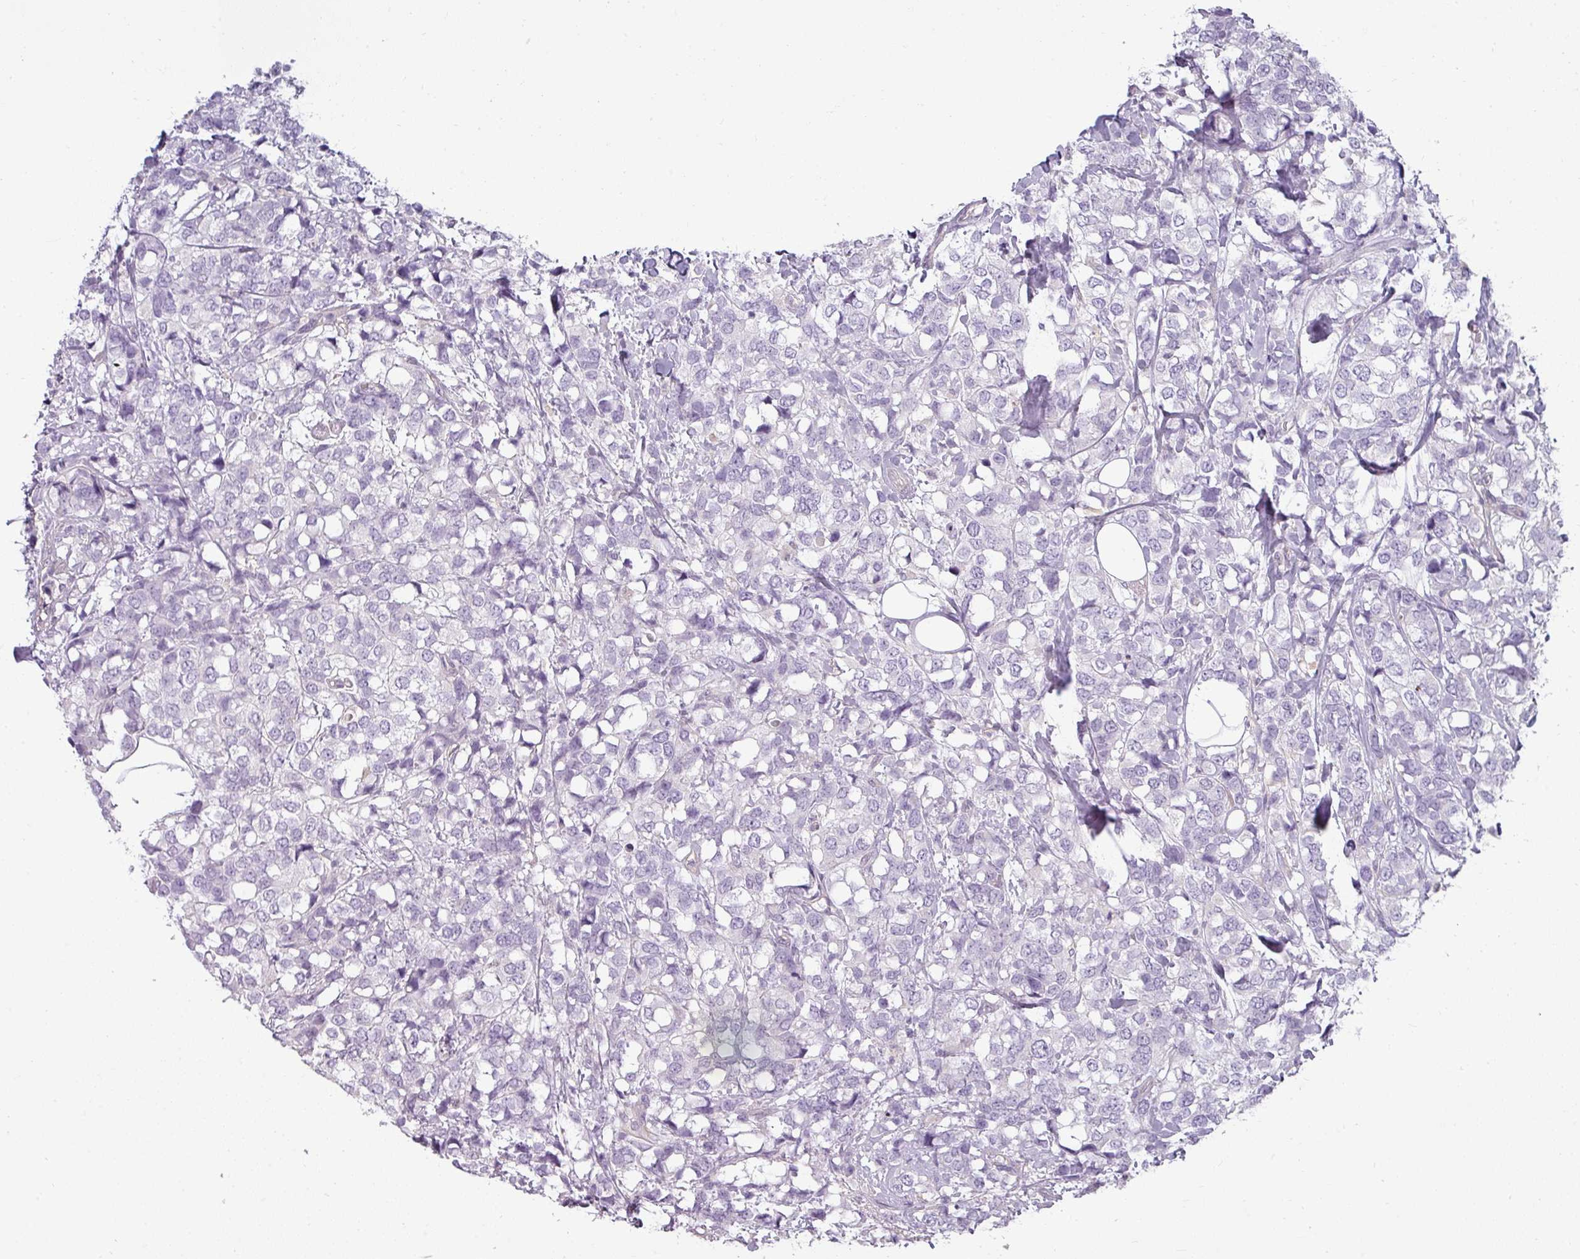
{"staining": {"intensity": "negative", "quantity": "none", "location": "none"}, "tissue": "breast cancer", "cell_type": "Tumor cells", "image_type": "cancer", "snomed": [{"axis": "morphology", "description": "Lobular carcinoma"}, {"axis": "topography", "description": "Breast"}], "caption": "DAB (3,3'-diaminobenzidine) immunohistochemical staining of breast cancer (lobular carcinoma) demonstrates no significant staining in tumor cells.", "gene": "ASB1", "patient": {"sex": "female", "age": 59}}